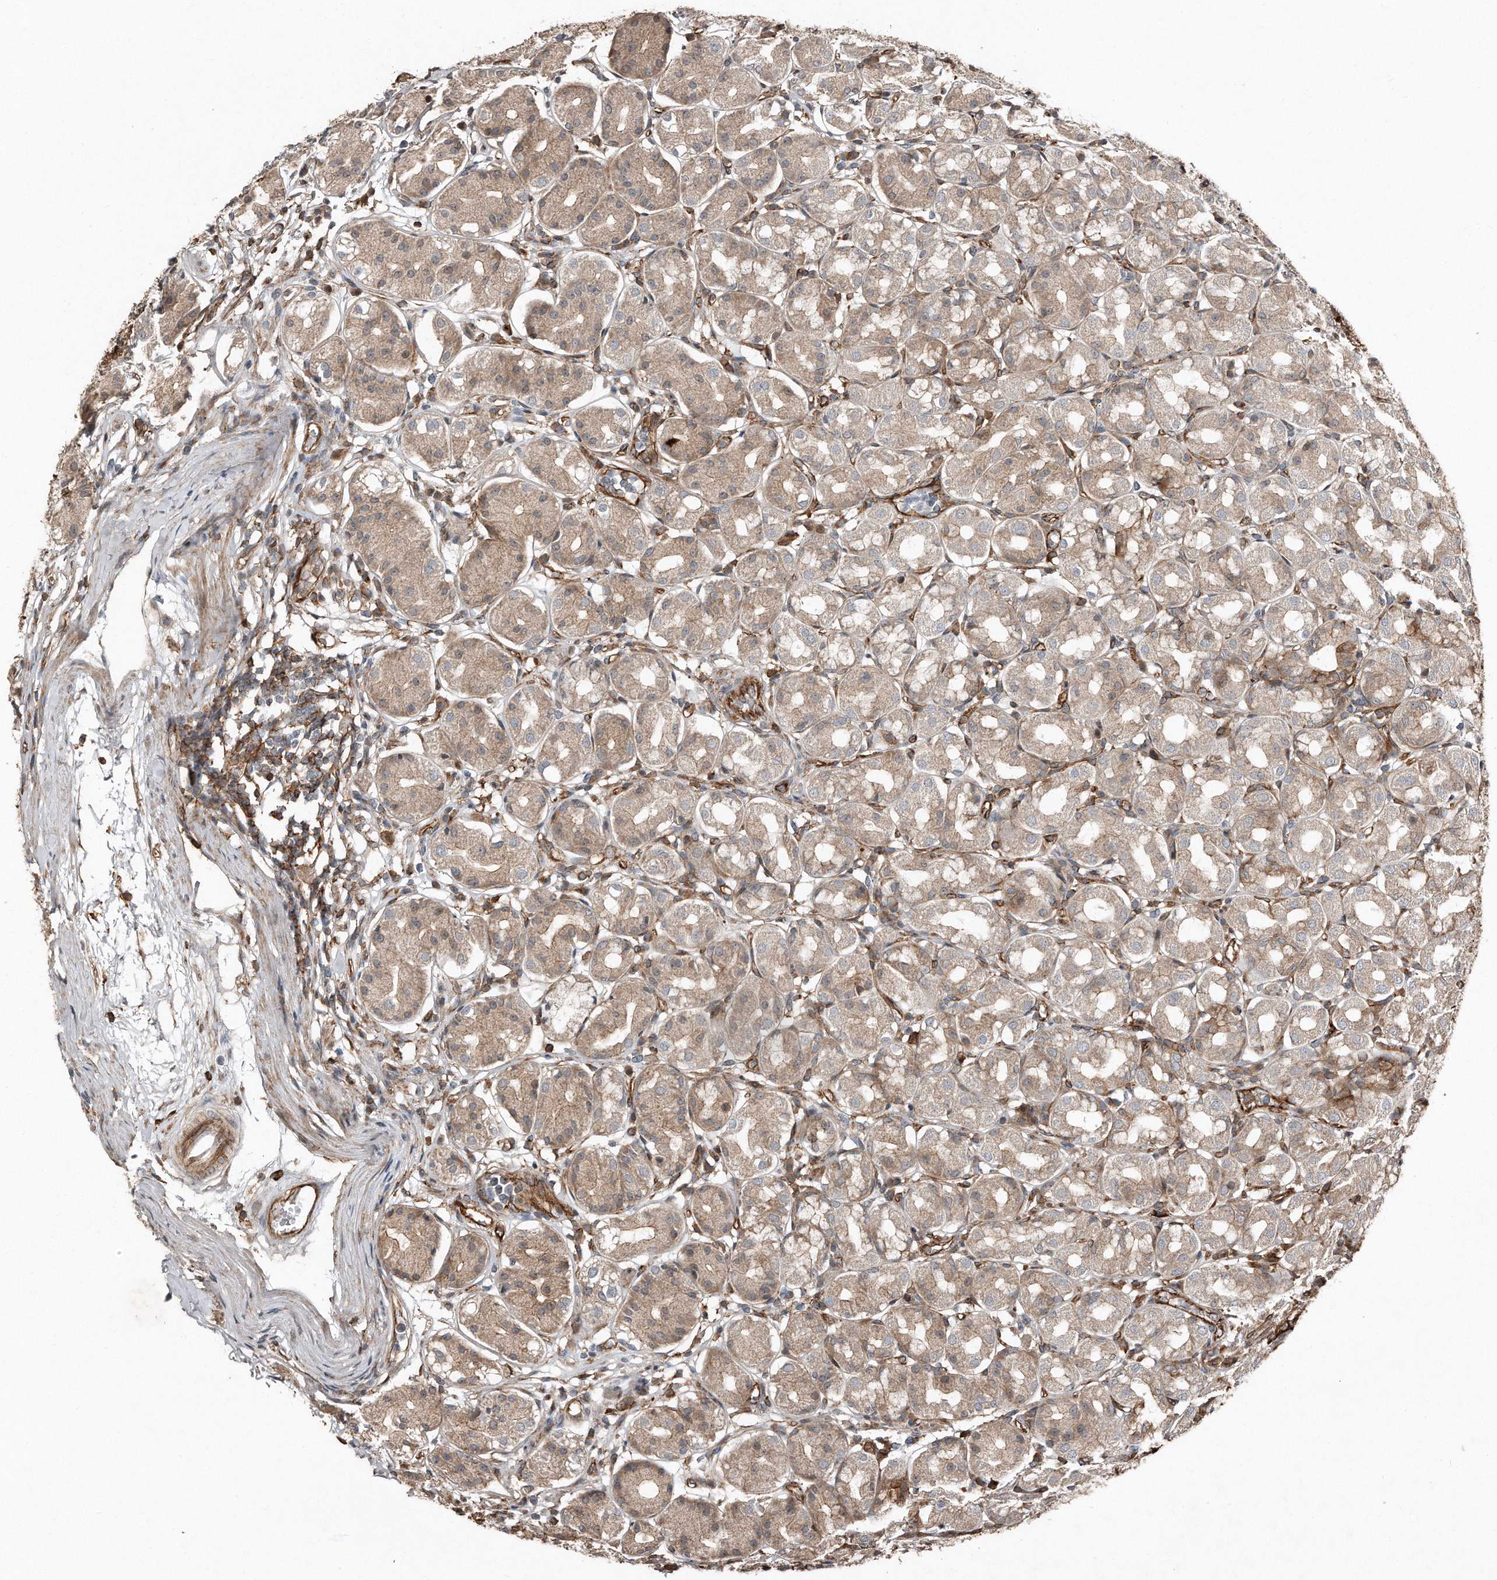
{"staining": {"intensity": "moderate", "quantity": "25%-75%", "location": "cytoplasmic/membranous"}, "tissue": "stomach", "cell_type": "Glandular cells", "image_type": "normal", "snomed": [{"axis": "morphology", "description": "Normal tissue, NOS"}, {"axis": "topography", "description": "Stomach"}, {"axis": "topography", "description": "Stomach, lower"}], "caption": "Immunohistochemical staining of unremarkable human stomach demonstrates medium levels of moderate cytoplasmic/membranous expression in approximately 25%-75% of glandular cells.", "gene": "SNAP47", "patient": {"sex": "female", "age": 56}}